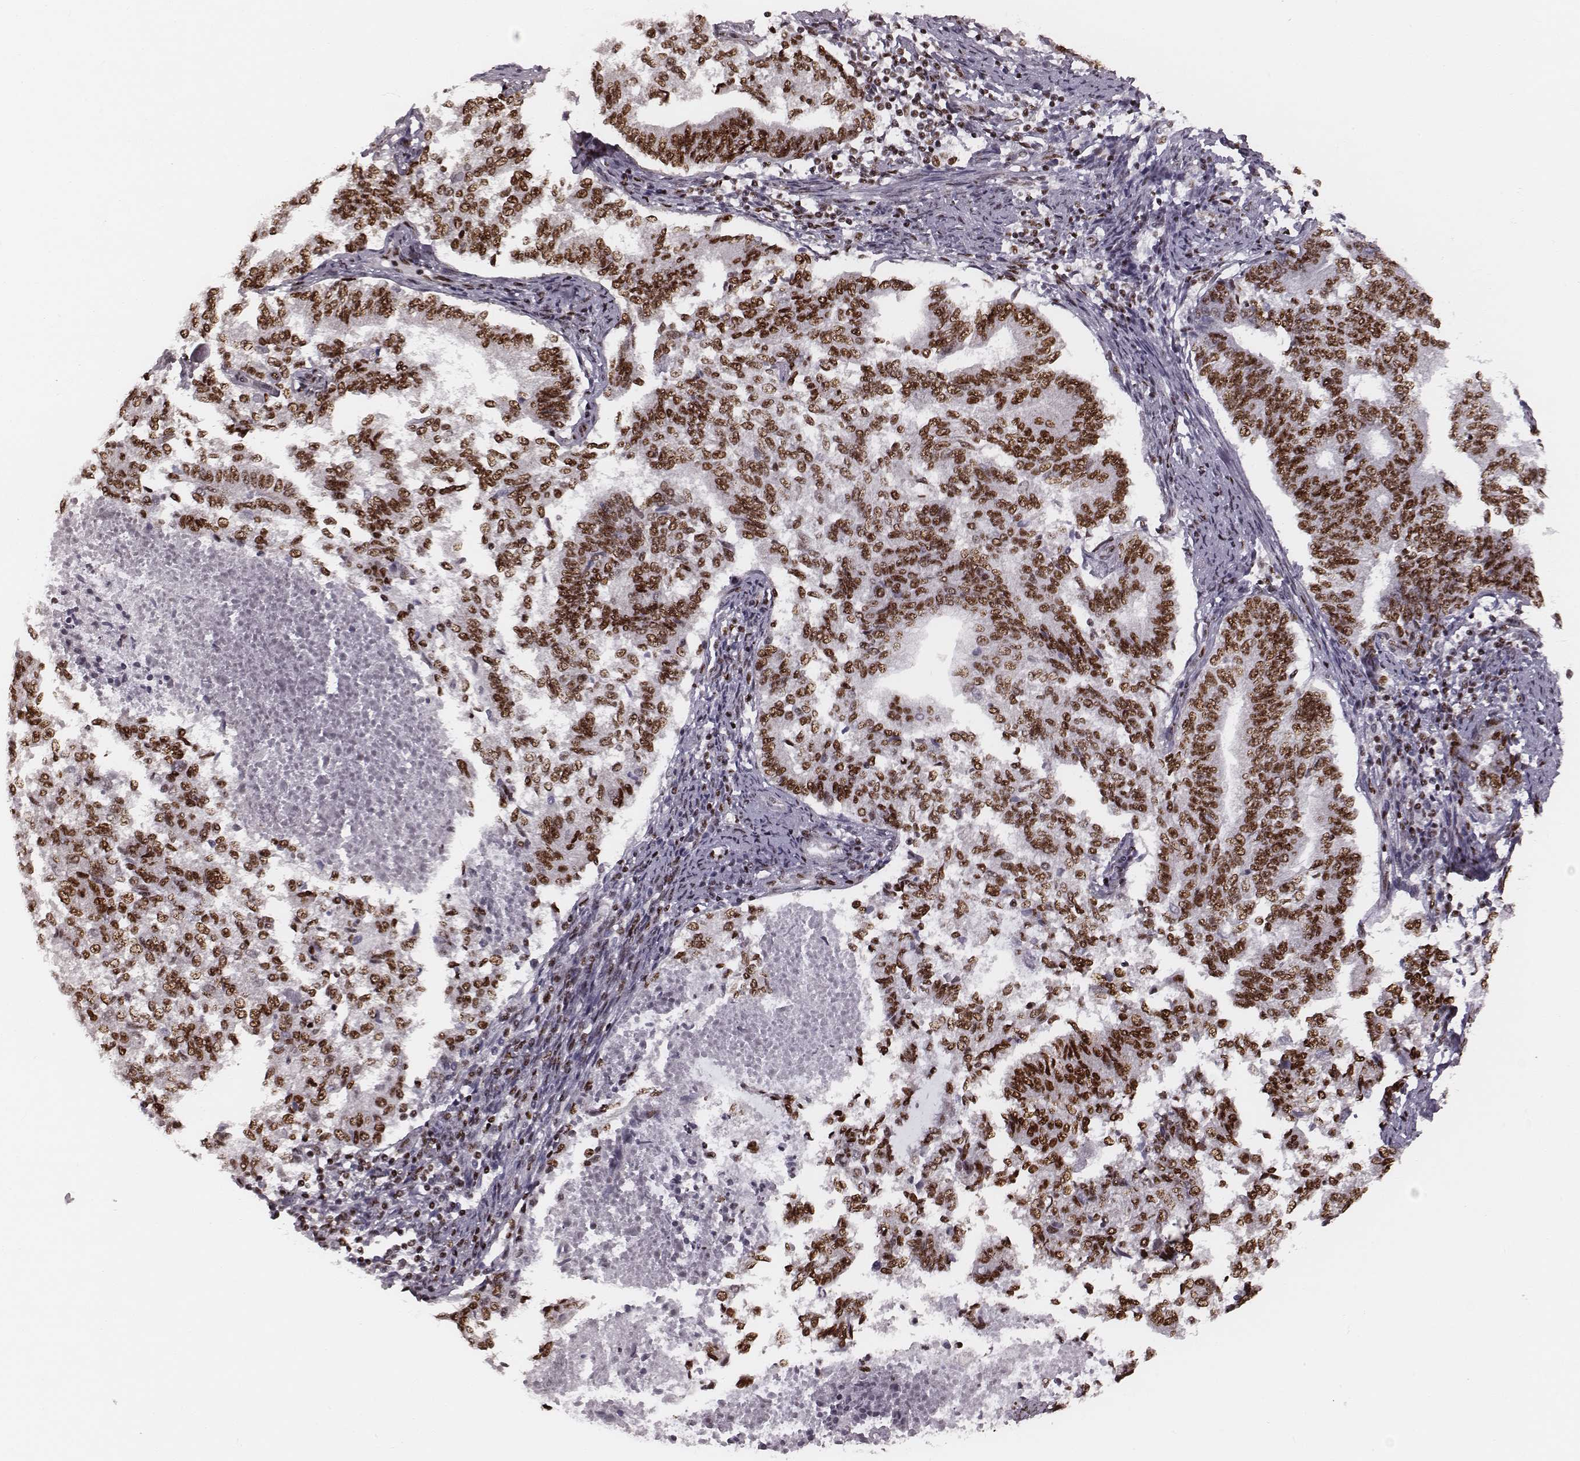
{"staining": {"intensity": "strong", "quantity": ">75%", "location": "nuclear"}, "tissue": "endometrial cancer", "cell_type": "Tumor cells", "image_type": "cancer", "snomed": [{"axis": "morphology", "description": "Adenocarcinoma, NOS"}, {"axis": "topography", "description": "Endometrium"}], "caption": "Endometrial cancer (adenocarcinoma) tissue exhibits strong nuclear expression in about >75% of tumor cells", "gene": "LUC7L", "patient": {"sex": "female", "age": 65}}